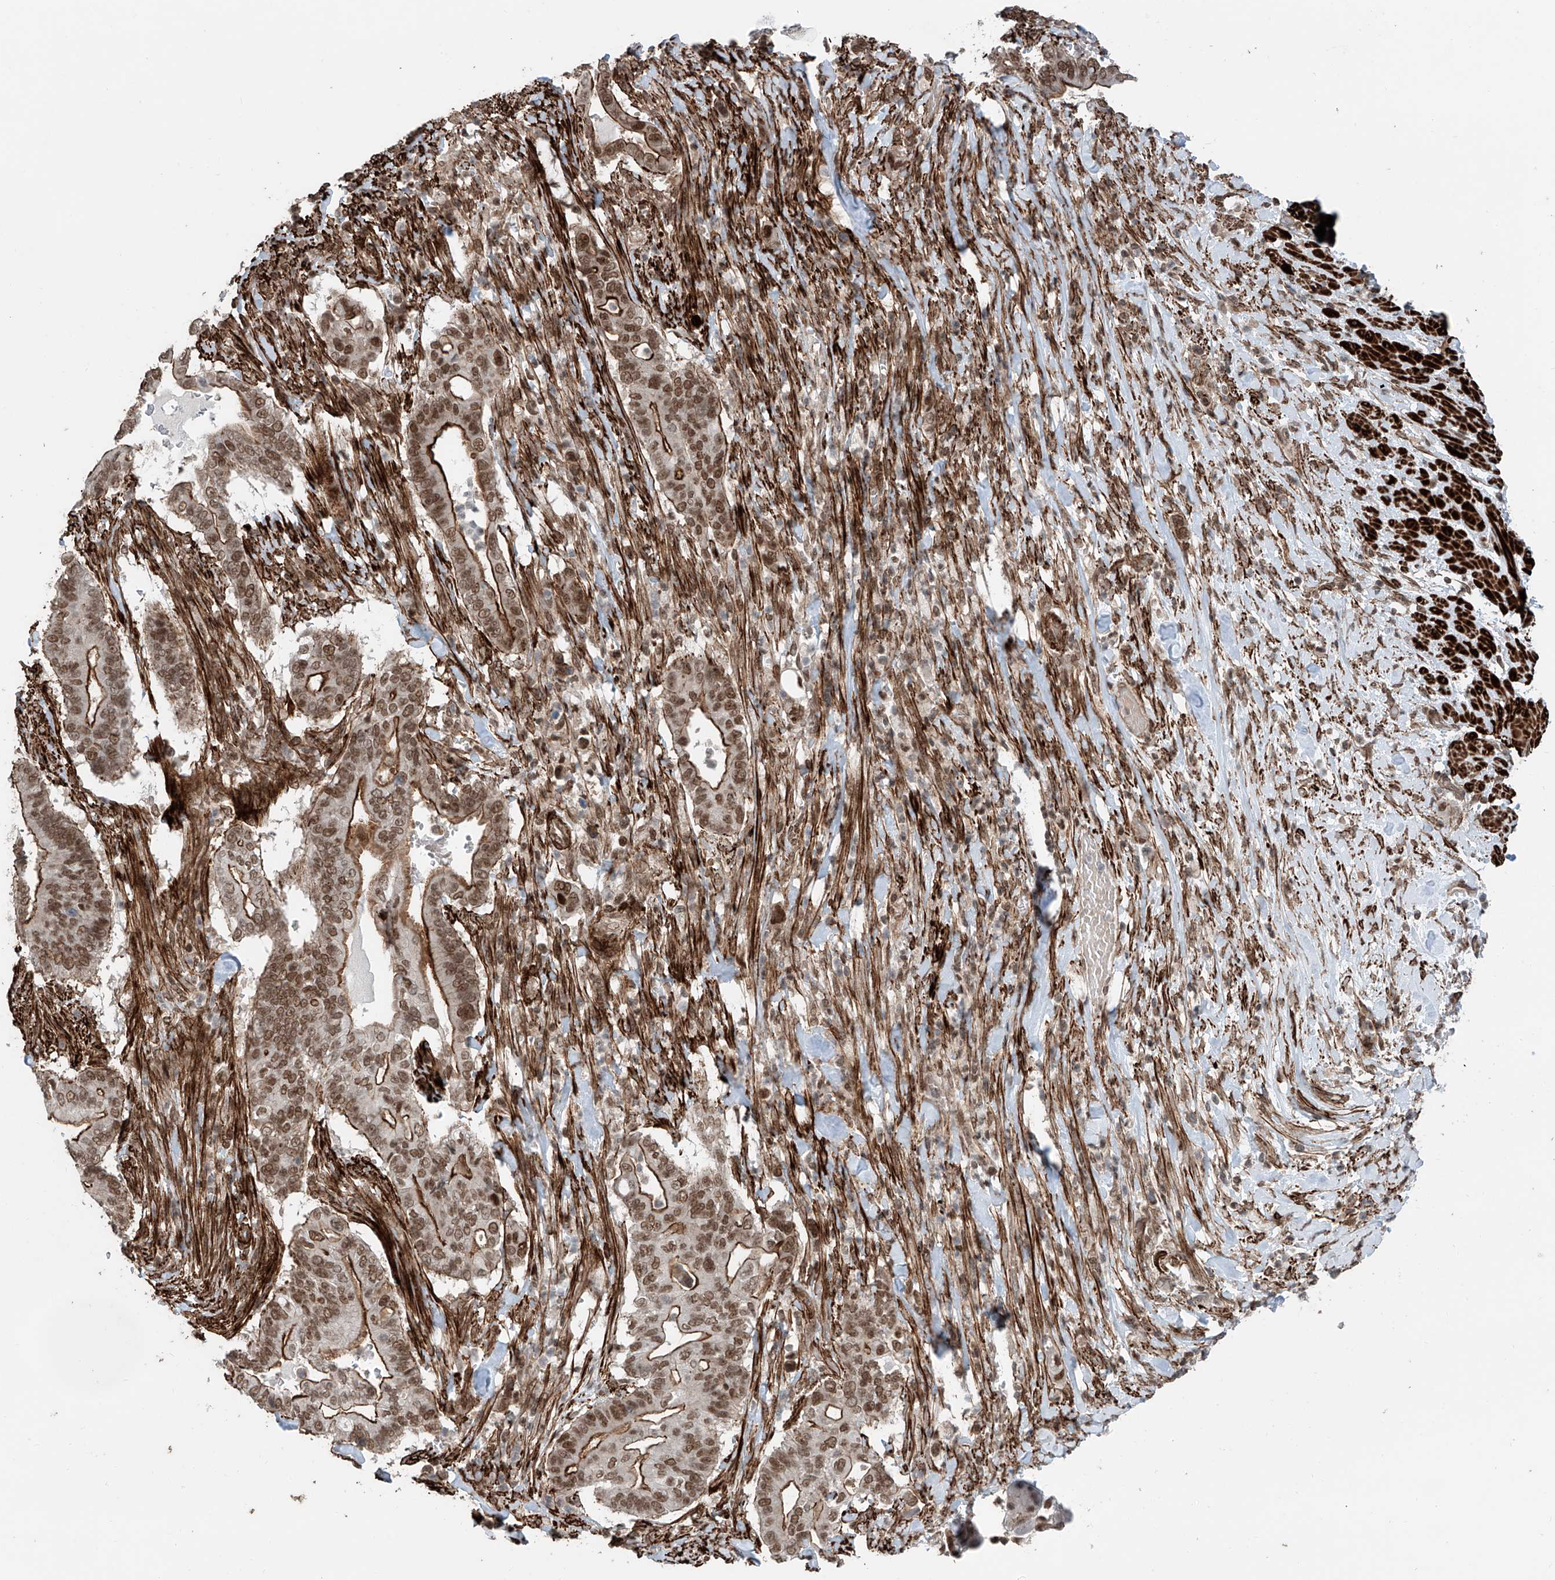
{"staining": {"intensity": "moderate", "quantity": ">75%", "location": "cytoplasmic/membranous,nuclear"}, "tissue": "pancreatic cancer", "cell_type": "Tumor cells", "image_type": "cancer", "snomed": [{"axis": "morphology", "description": "Adenocarcinoma, NOS"}, {"axis": "topography", "description": "Pancreas"}], "caption": "Immunohistochemistry of pancreatic cancer (adenocarcinoma) displays medium levels of moderate cytoplasmic/membranous and nuclear positivity in approximately >75% of tumor cells.", "gene": "SDE2", "patient": {"sex": "male", "age": 68}}